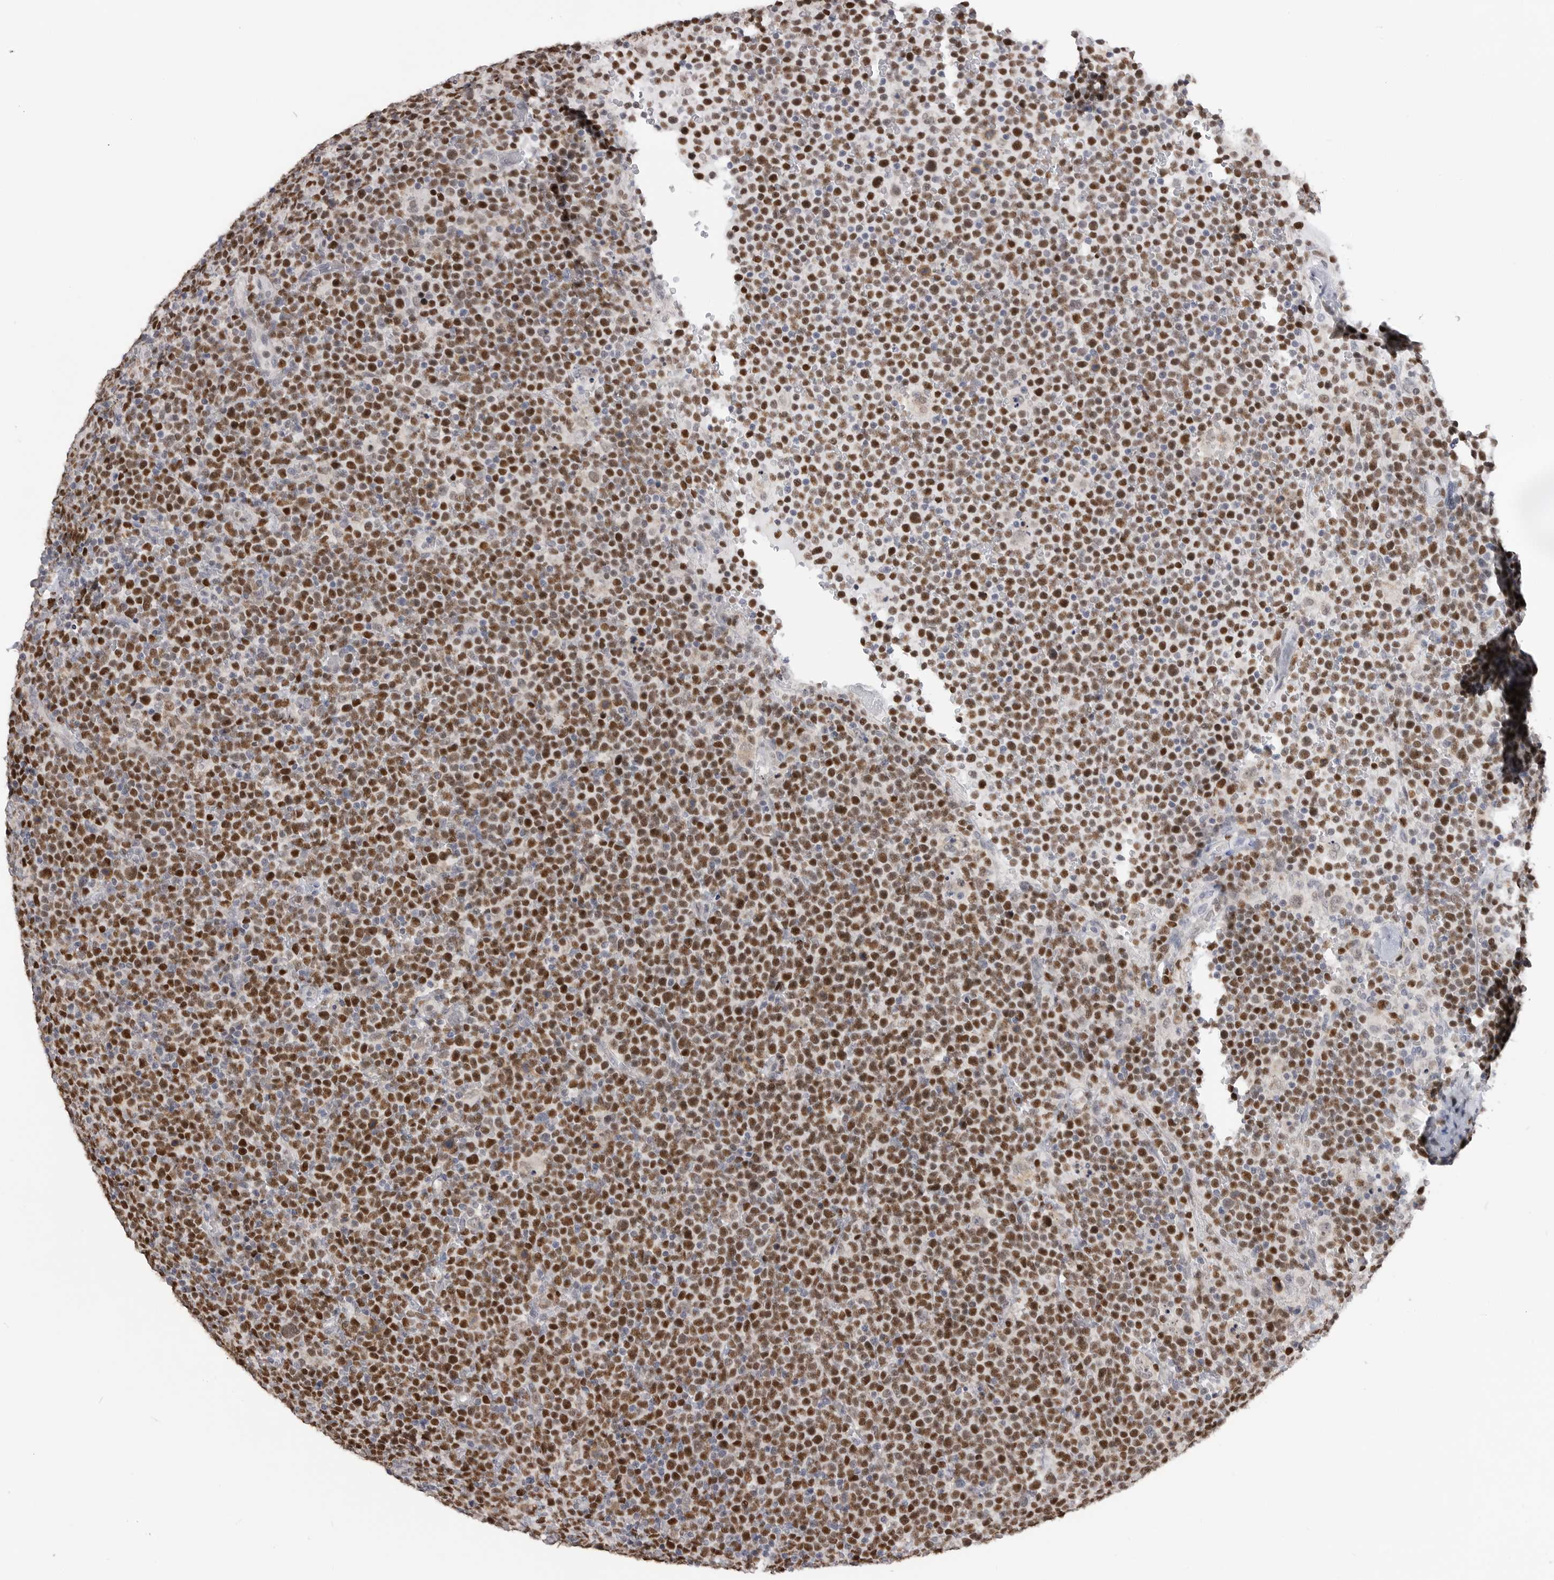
{"staining": {"intensity": "strong", "quantity": ">75%", "location": "nuclear"}, "tissue": "lymphoma", "cell_type": "Tumor cells", "image_type": "cancer", "snomed": [{"axis": "morphology", "description": "Malignant lymphoma, non-Hodgkin's type, High grade"}, {"axis": "topography", "description": "Lymph node"}], "caption": "The histopathology image exhibits immunohistochemical staining of malignant lymphoma, non-Hodgkin's type (high-grade). There is strong nuclear staining is appreciated in about >75% of tumor cells.", "gene": "SMARCC1", "patient": {"sex": "male", "age": 61}}